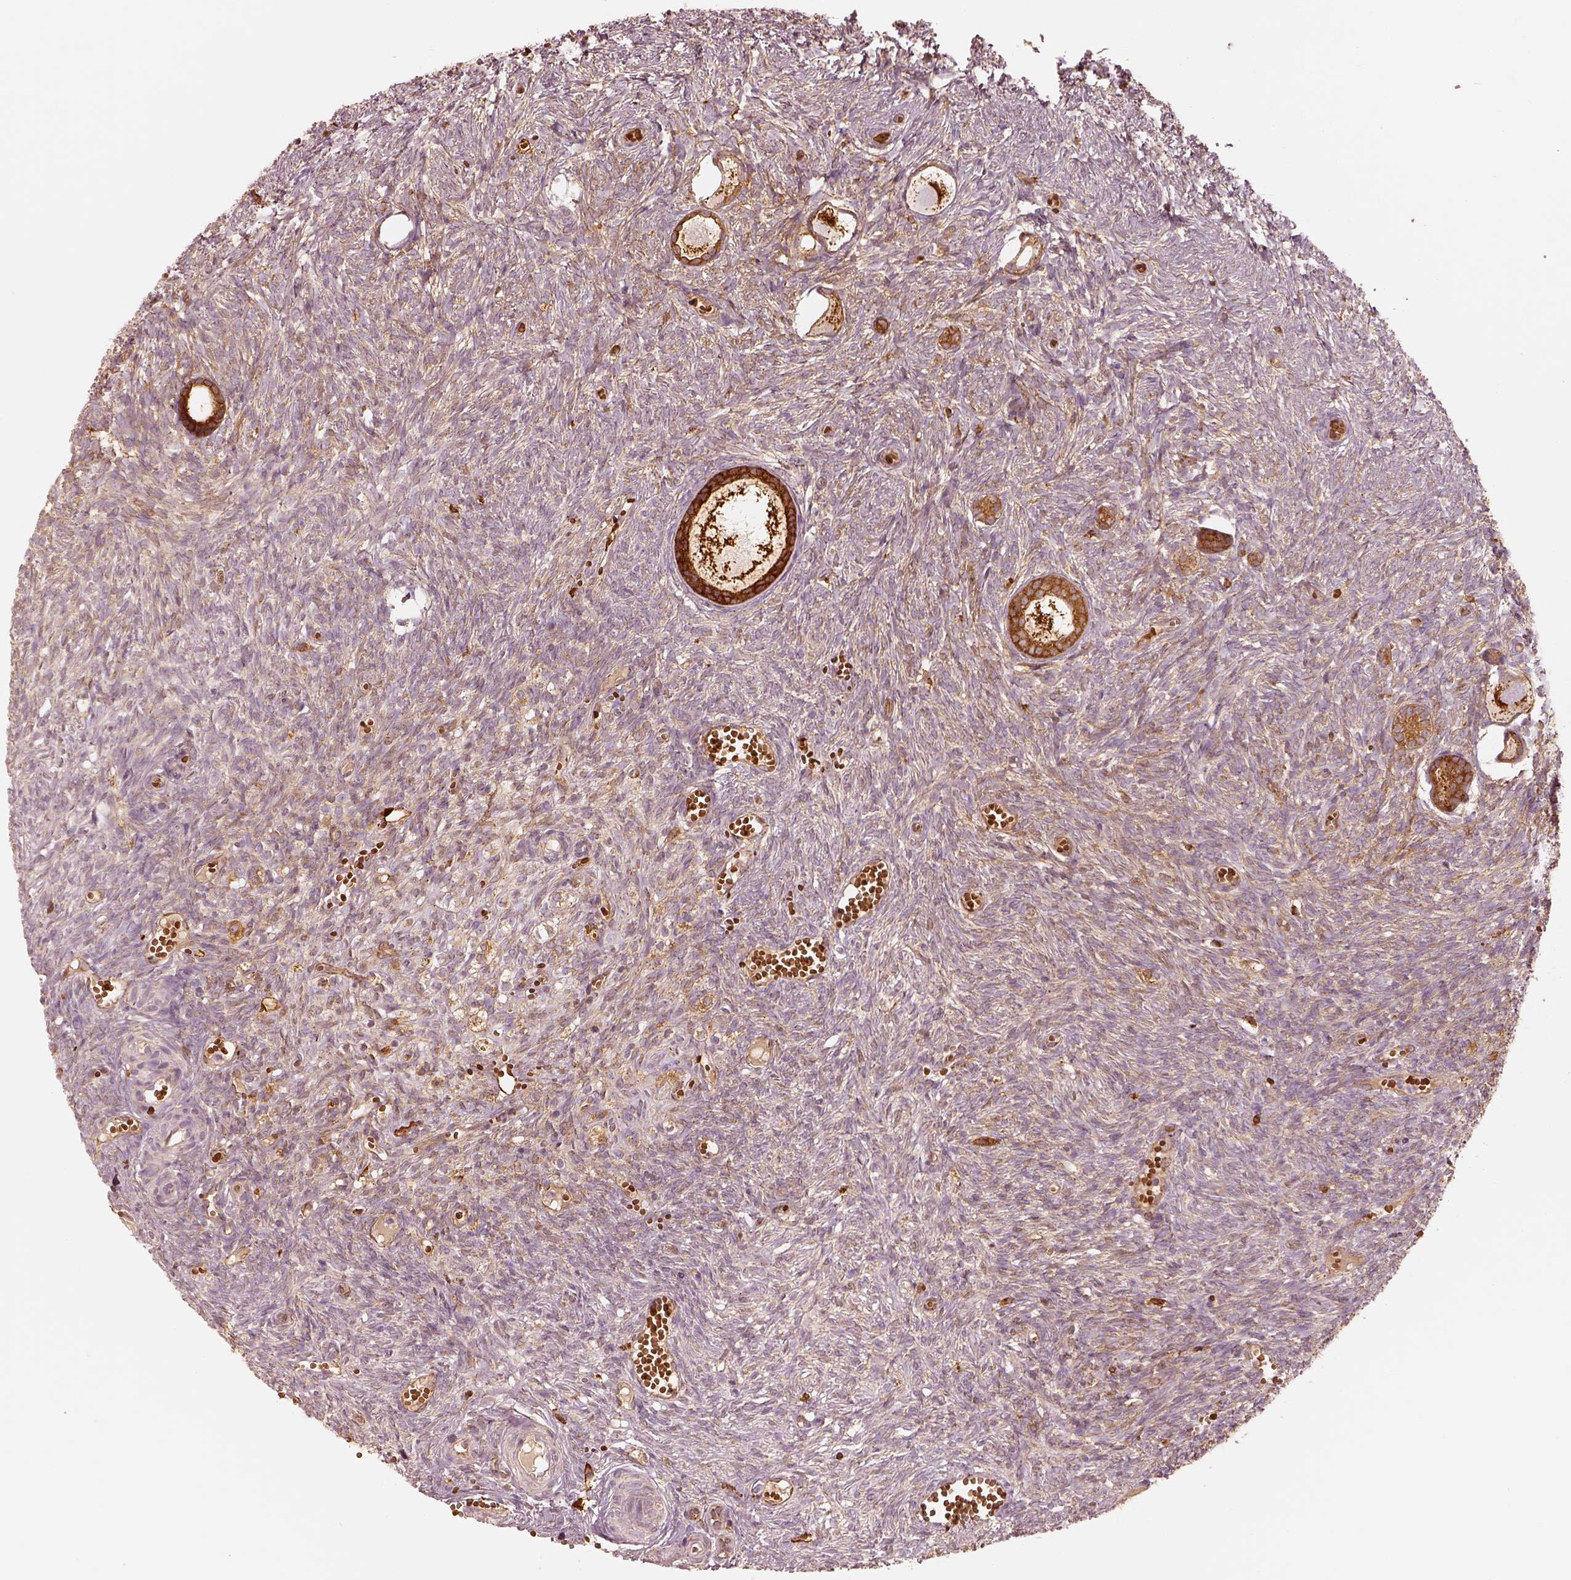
{"staining": {"intensity": "strong", "quantity": ">75%", "location": "cytoplasmic/membranous"}, "tissue": "ovary", "cell_type": "Follicle cells", "image_type": "normal", "snomed": [{"axis": "morphology", "description": "Normal tissue, NOS"}, {"axis": "topography", "description": "Ovary"}], "caption": "Protein staining of normal ovary demonstrates strong cytoplasmic/membranous staining in about >75% of follicle cells.", "gene": "FSCN1", "patient": {"sex": "female", "age": 43}}